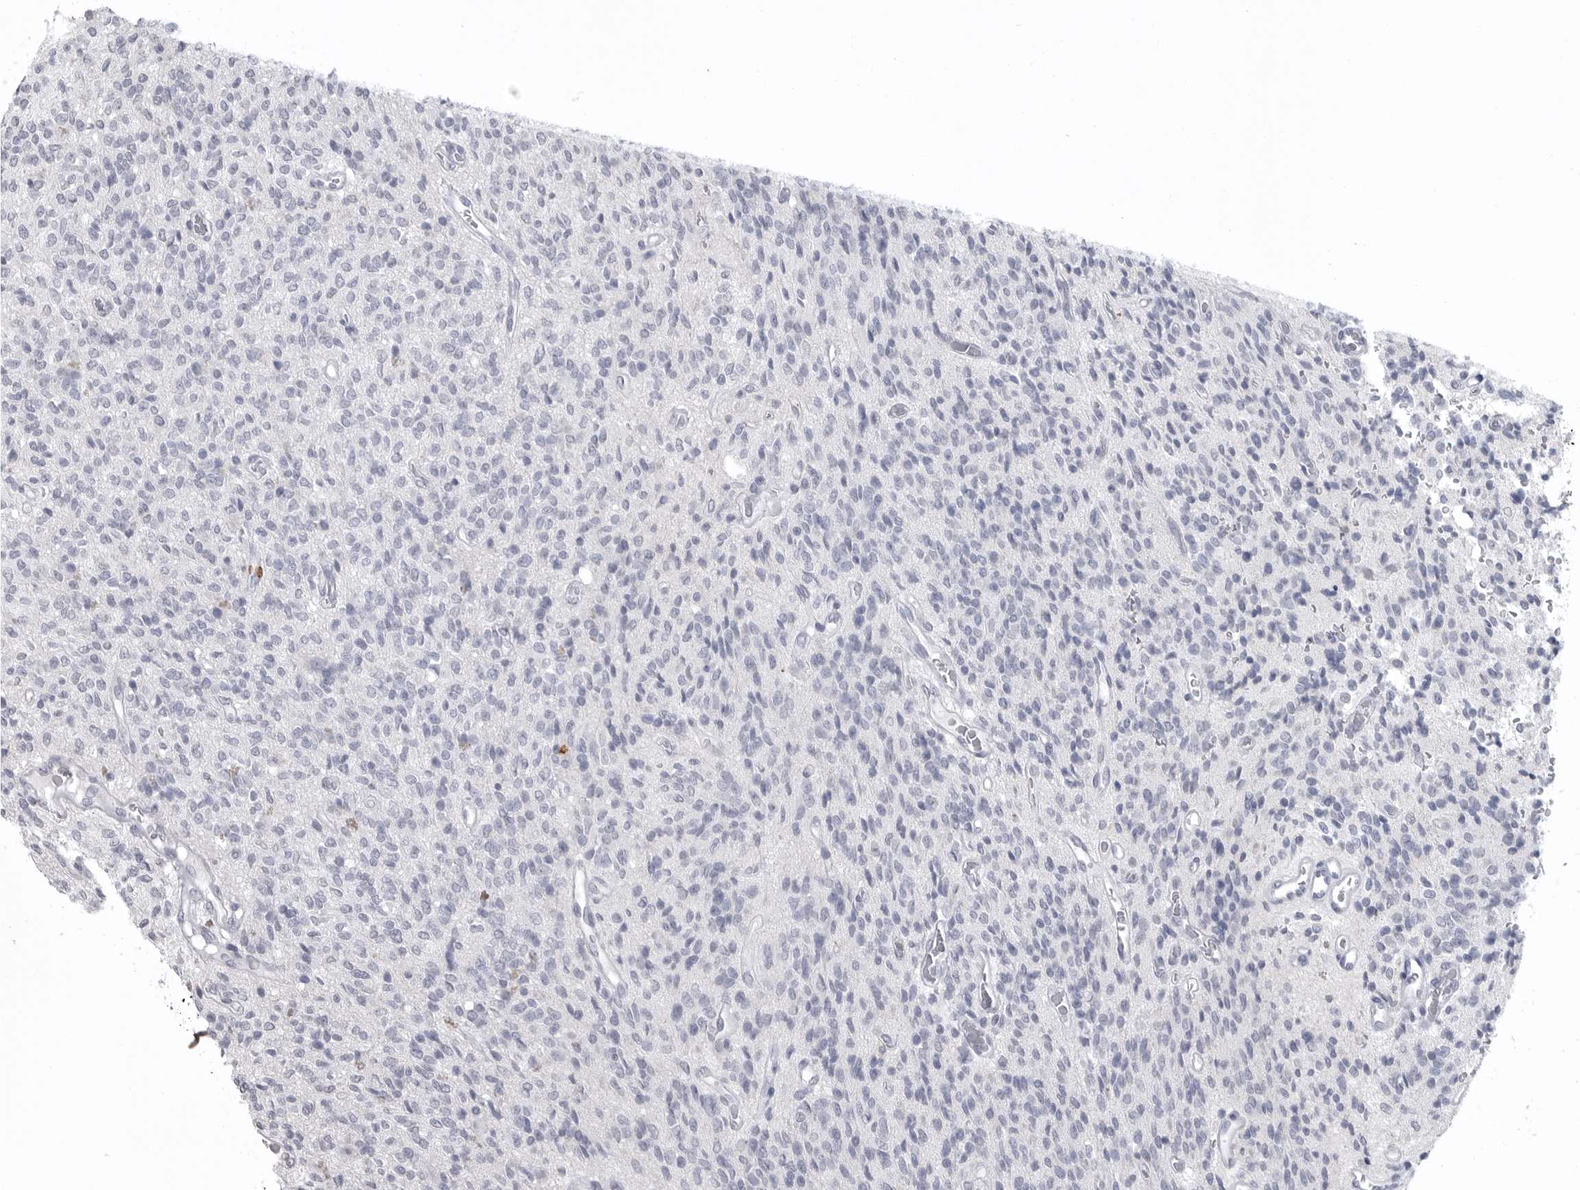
{"staining": {"intensity": "negative", "quantity": "none", "location": "none"}, "tissue": "glioma", "cell_type": "Tumor cells", "image_type": "cancer", "snomed": [{"axis": "morphology", "description": "Glioma, malignant, High grade"}, {"axis": "topography", "description": "Brain"}], "caption": "Immunohistochemical staining of human high-grade glioma (malignant) reveals no significant positivity in tumor cells.", "gene": "ITGAL", "patient": {"sex": "male", "age": 34}}